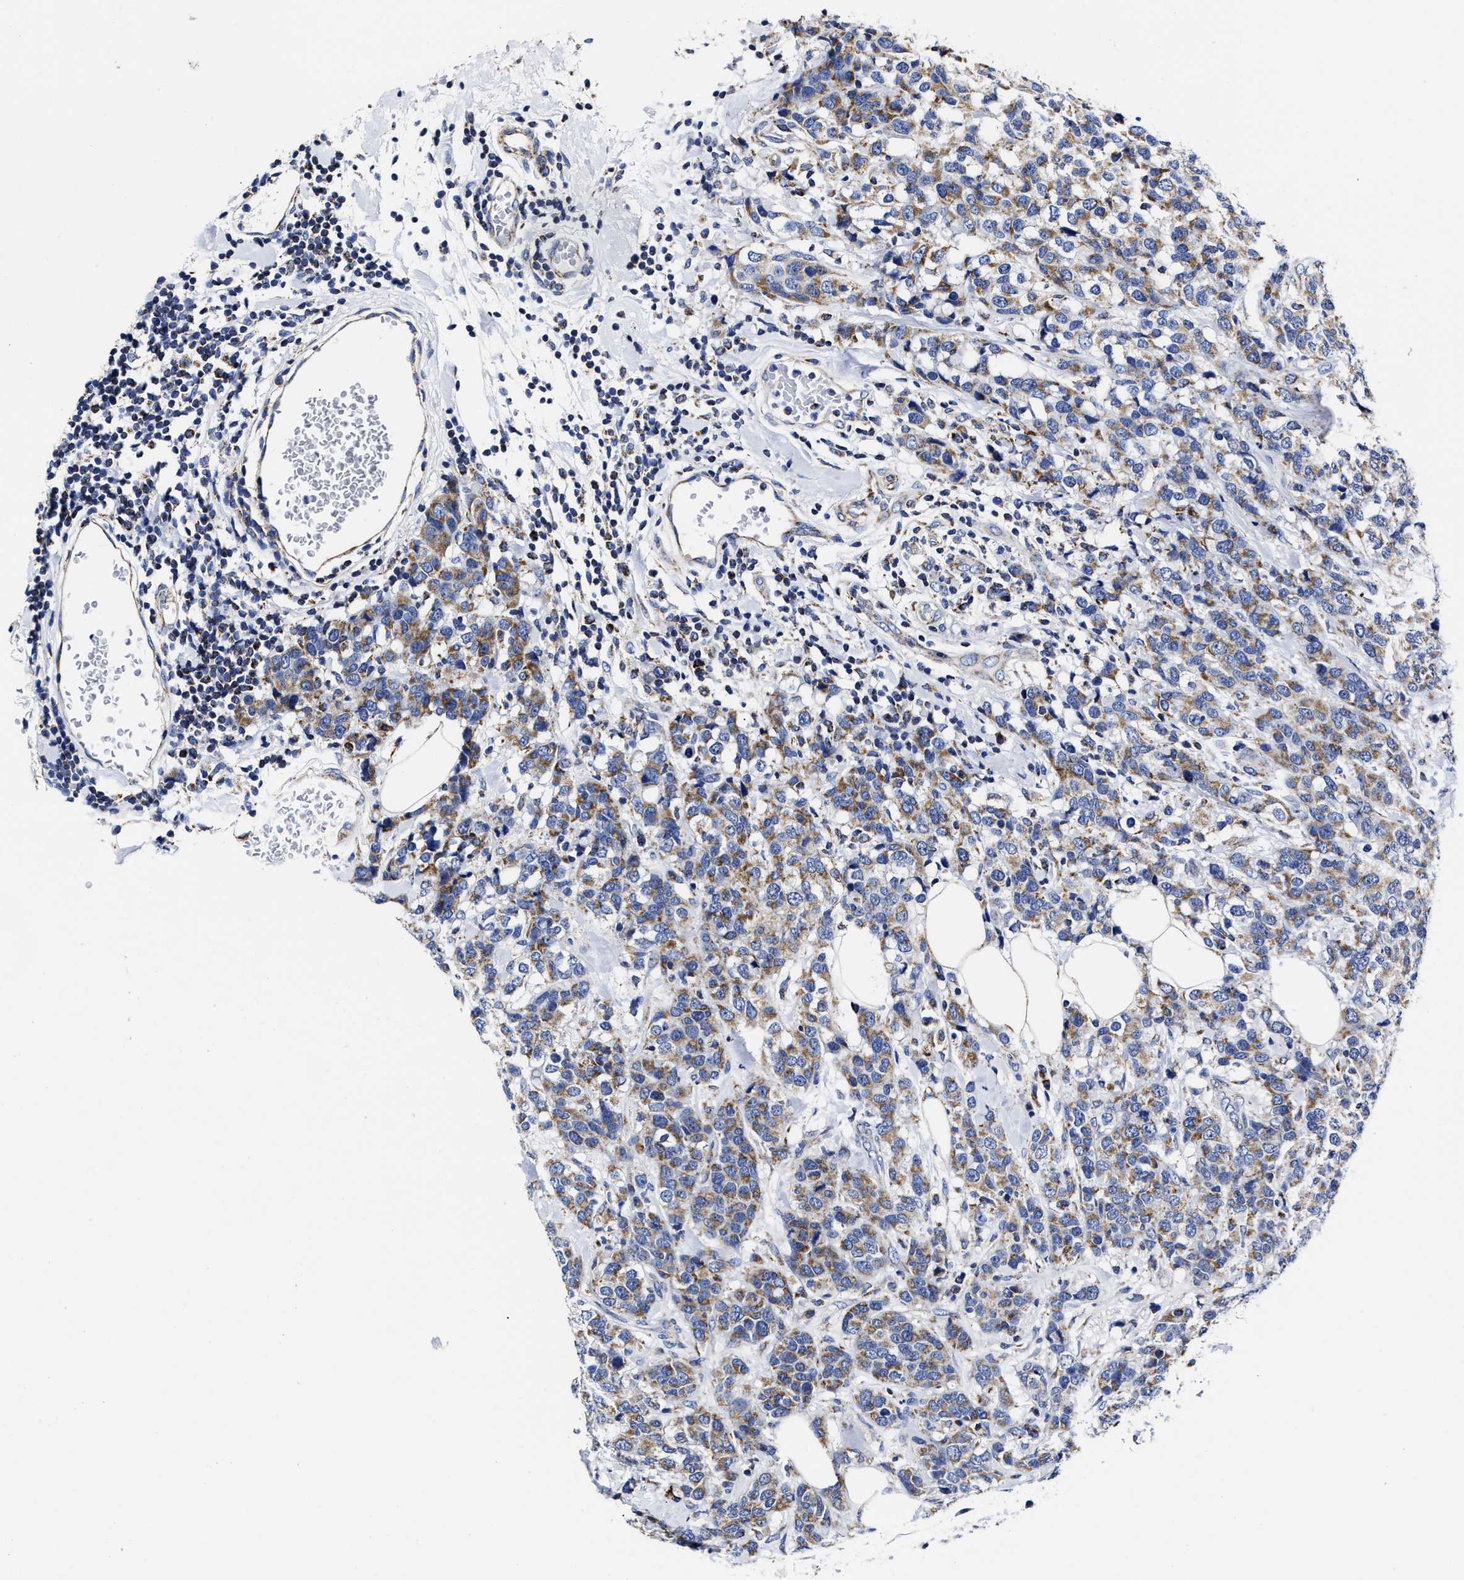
{"staining": {"intensity": "moderate", "quantity": ">75%", "location": "cytoplasmic/membranous"}, "tissue": "breast cancer", "cell_type": "Tumor cells", "image_type": "cancer", "snomed": [{"axis": "morphology", "description": "Lobular carcinoma"}, {"axis": "topography", "description": "Breast"}], "caption": "Immunohistochemistry (IHC) image of breast cancer stained for a protein (brown), which demonstrates medium levels of moderate cytoplasmic/membranous positivity in approximately >75% of tumor cells.", "gene": "HINT2", "patient": {"sex": "female", "age": 59}}